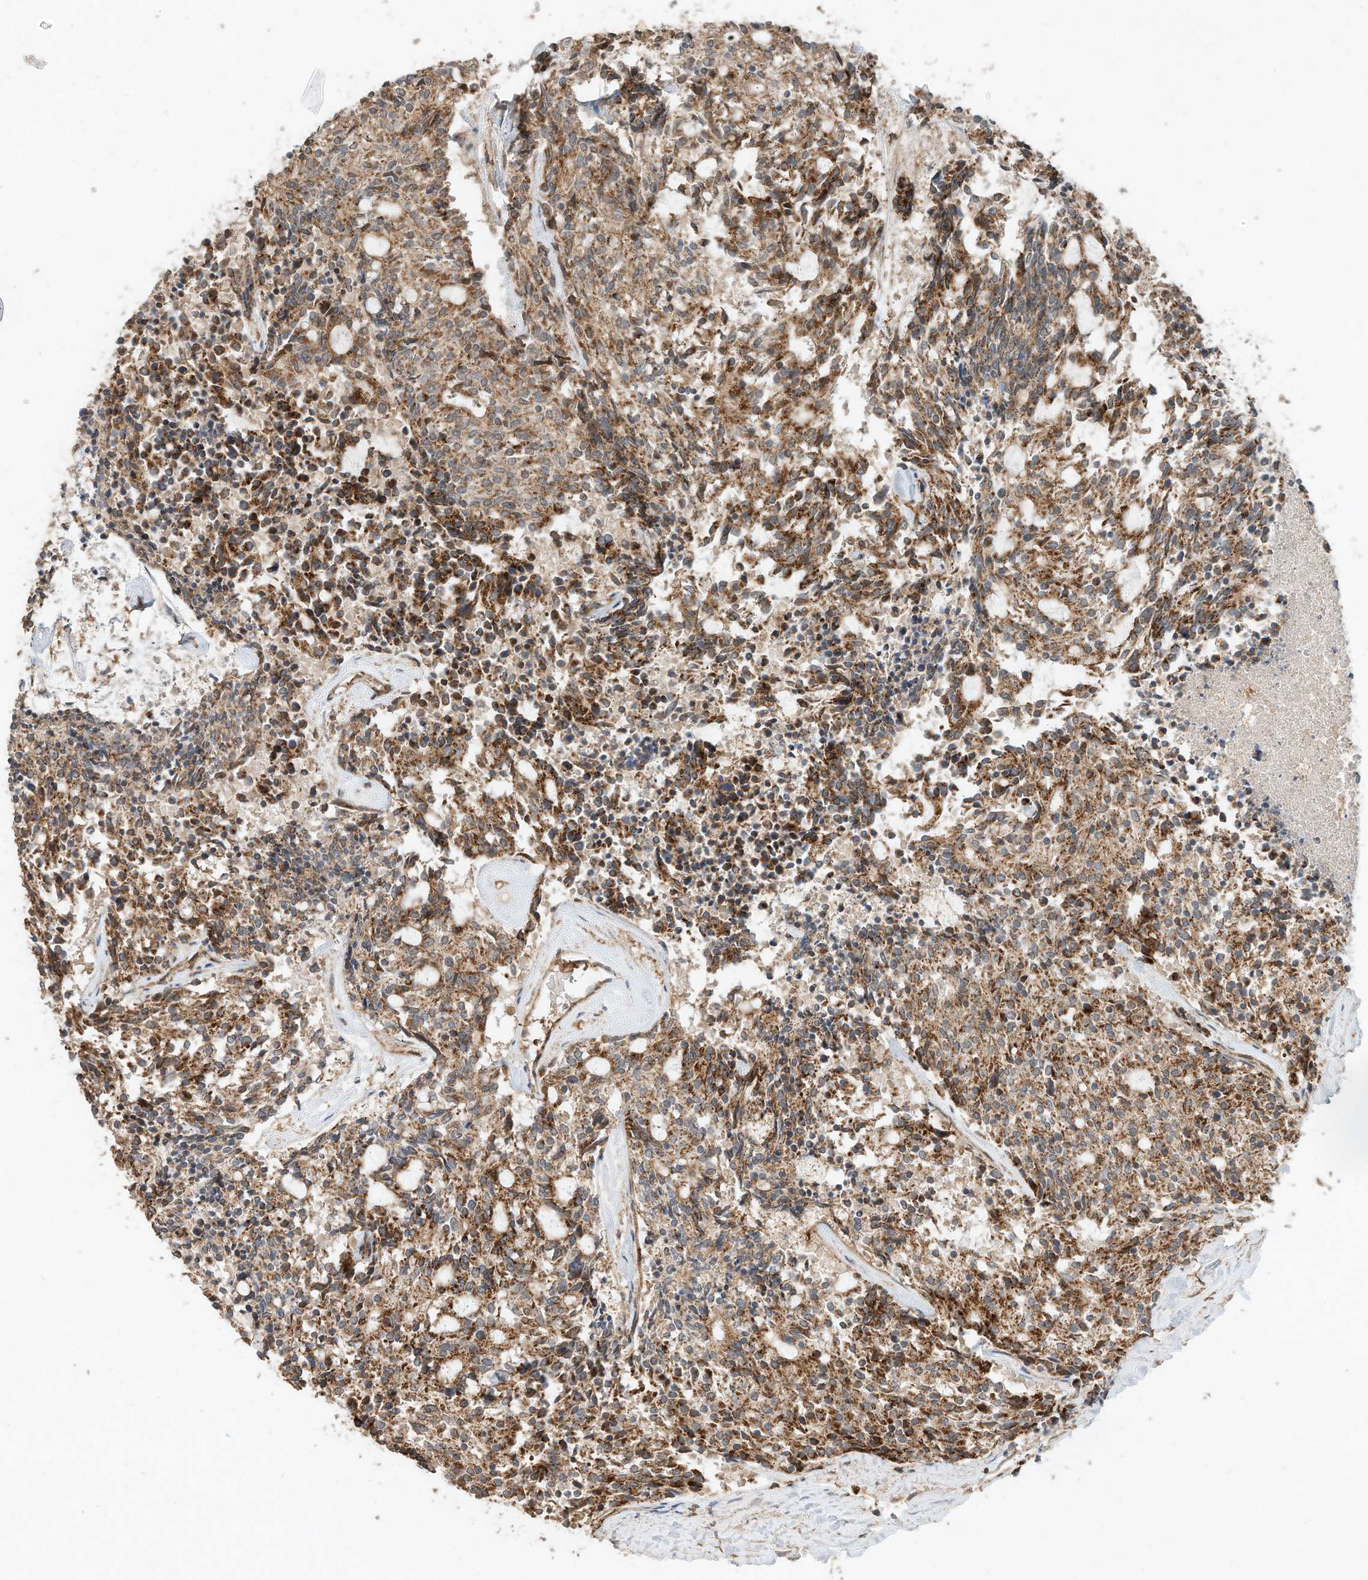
{"staining": {"intensity": "moderate", "quantity": ">75%", "location": "cytoplasmic/membranous"}, "tissue": "carcinoid", "cell_type": "Tumor cells", "image_type": "cancer", "snomed": [{"axis": "morphology", "description": "Carcinoid, malignant, NOS"}, {"axis": "topography", "description": "Pancreas"}], "caption": "DAB immunohistochemical staining of human carcinoid exhibits moderate cytoplasmic/membranous protein expression in about >75% of tumor cells.", "gene": "CPAMD8", "patient": {"sex": "female", "age": 54}}